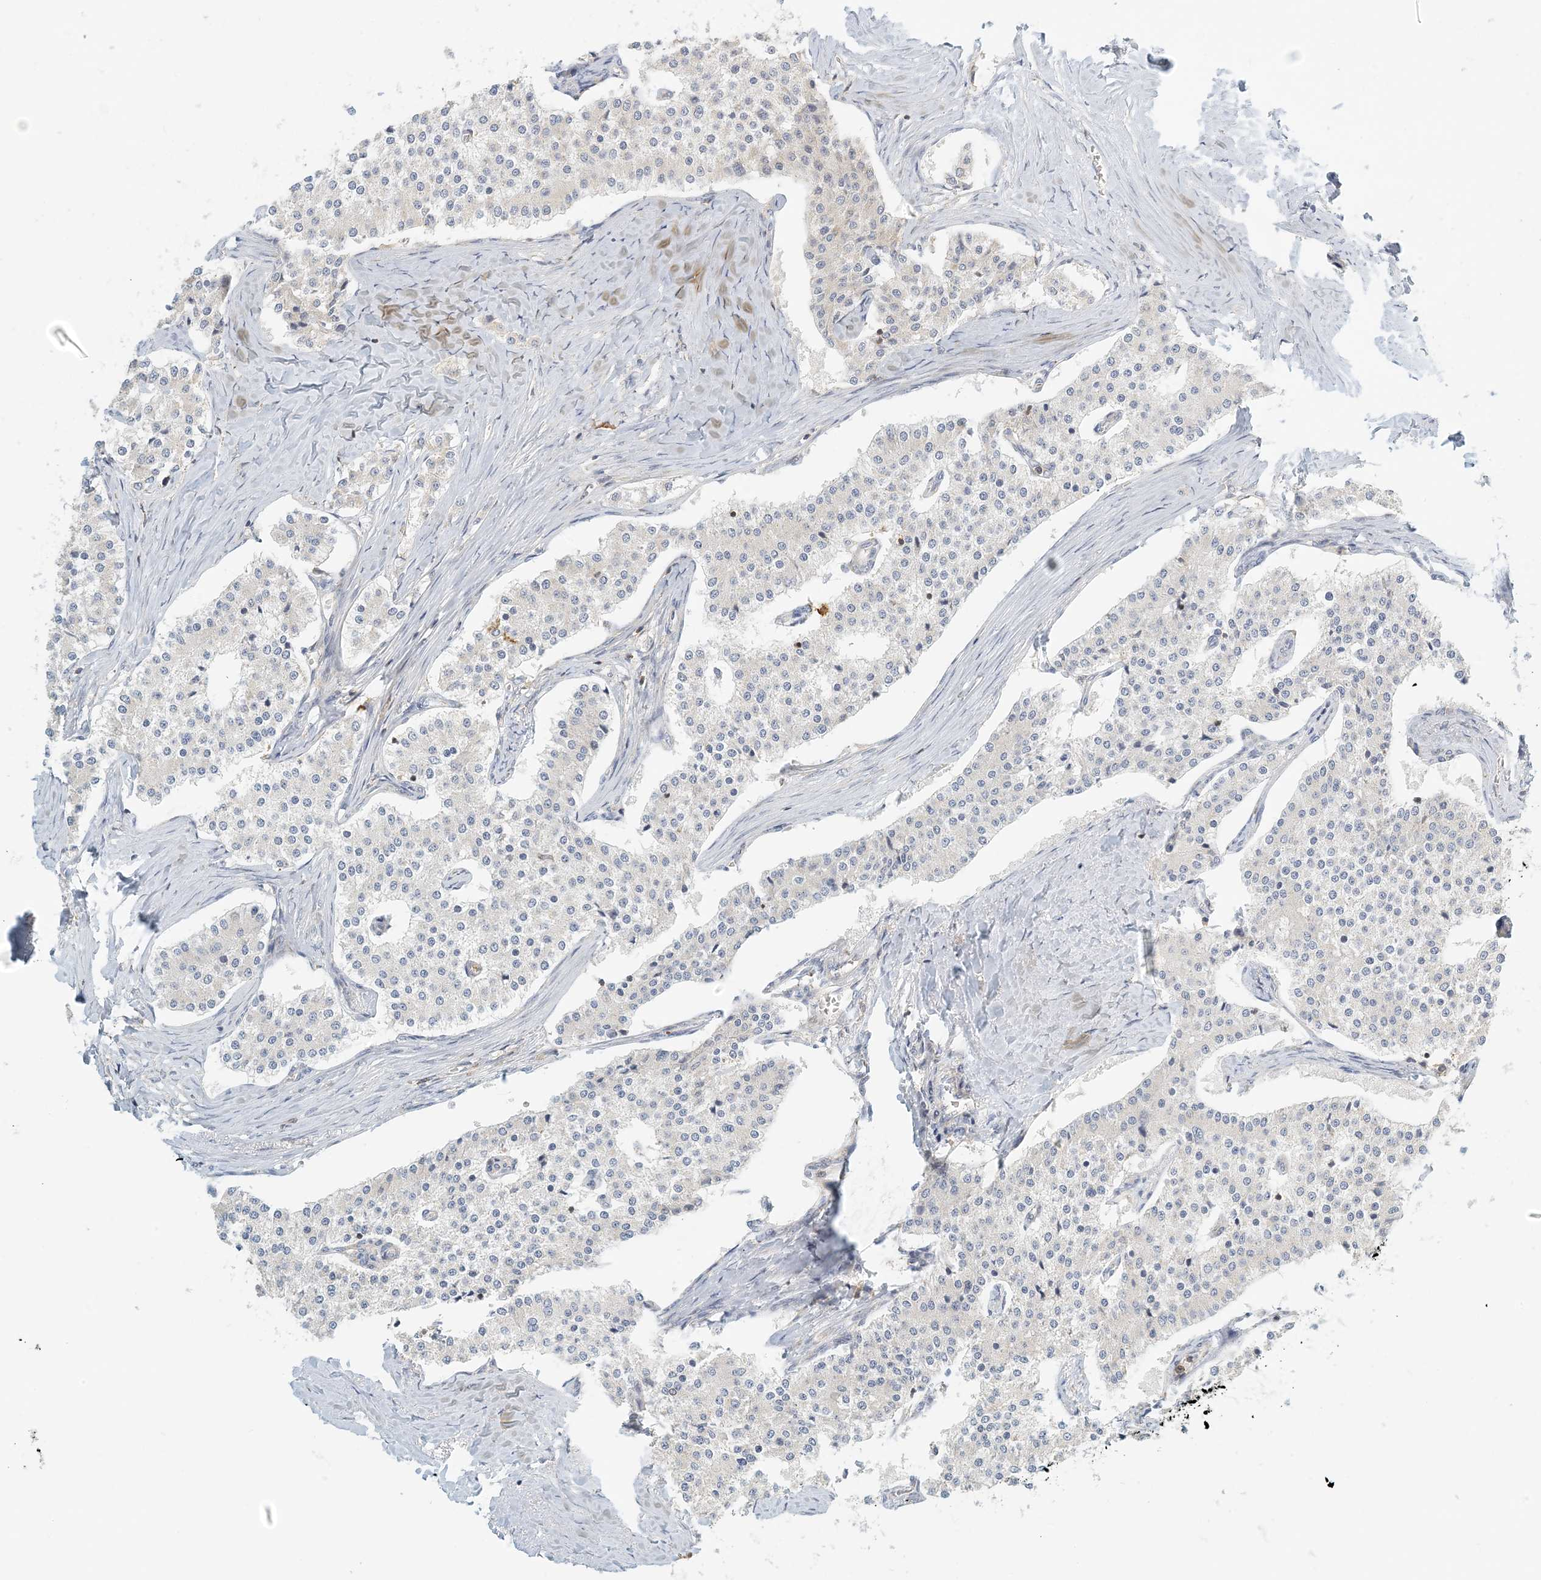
{"staining": {"intensity": "negative", "quantity": "none", "location": "none"}, "tissue": "carcinoid", "cell_type": "Tumor cells", "image_type": "cancer", "snomed": [{"axis": "morphology", "description": "Carcinoid, malignant, NOS"}, {"axis": "topography", "description": "Colon"}], "caption": "Carcinoid (malignant) was stained to show a protein in brown. There is no significant positivity in tumor cells.", "gene": "COLEC11", "patient": {"sex": "female", "age": 52}}